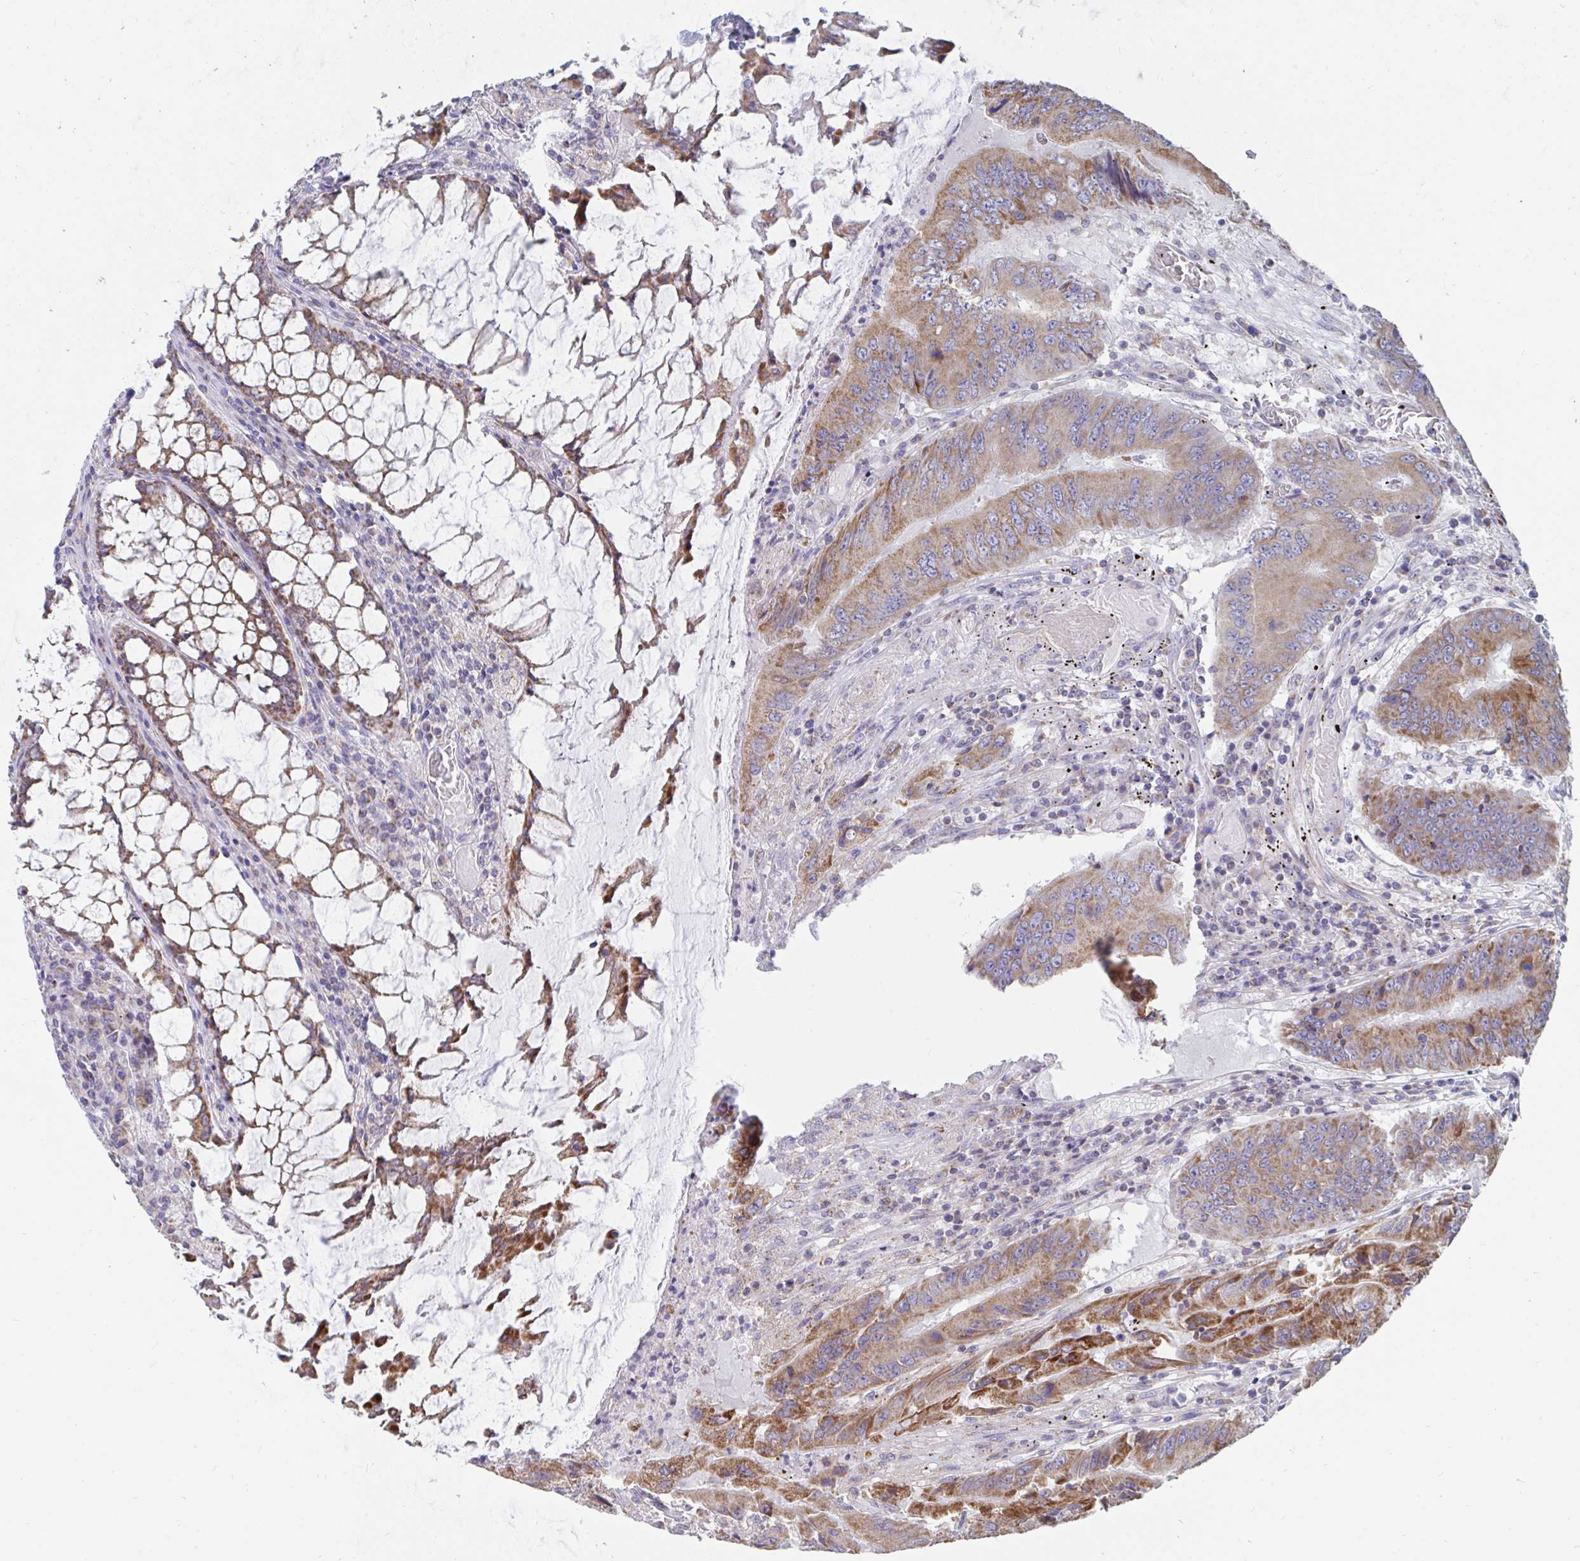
{"staining": {"intensity": "moderate", "quantity": ">75%", "location": "cytoplasmic/membranous"}, "tissue": "colorectal cancer", "cell_type": "Tumor cells", "image_type": "cancer", "snomed": [{"axis": "morphology", "description": "Adenocarcinoma, NOS"}, {"axis": "topography", "description": "Colon"}], "caption": "This histopathology image displays immunohistochemistry staining of human colorectal cancer (adenocarcinoma), with medium moderate cytoplasmic/membranous staining in about >75% of tumor cells.", "gene": "PC", "patient": {"sex": "male", "age": 53}}